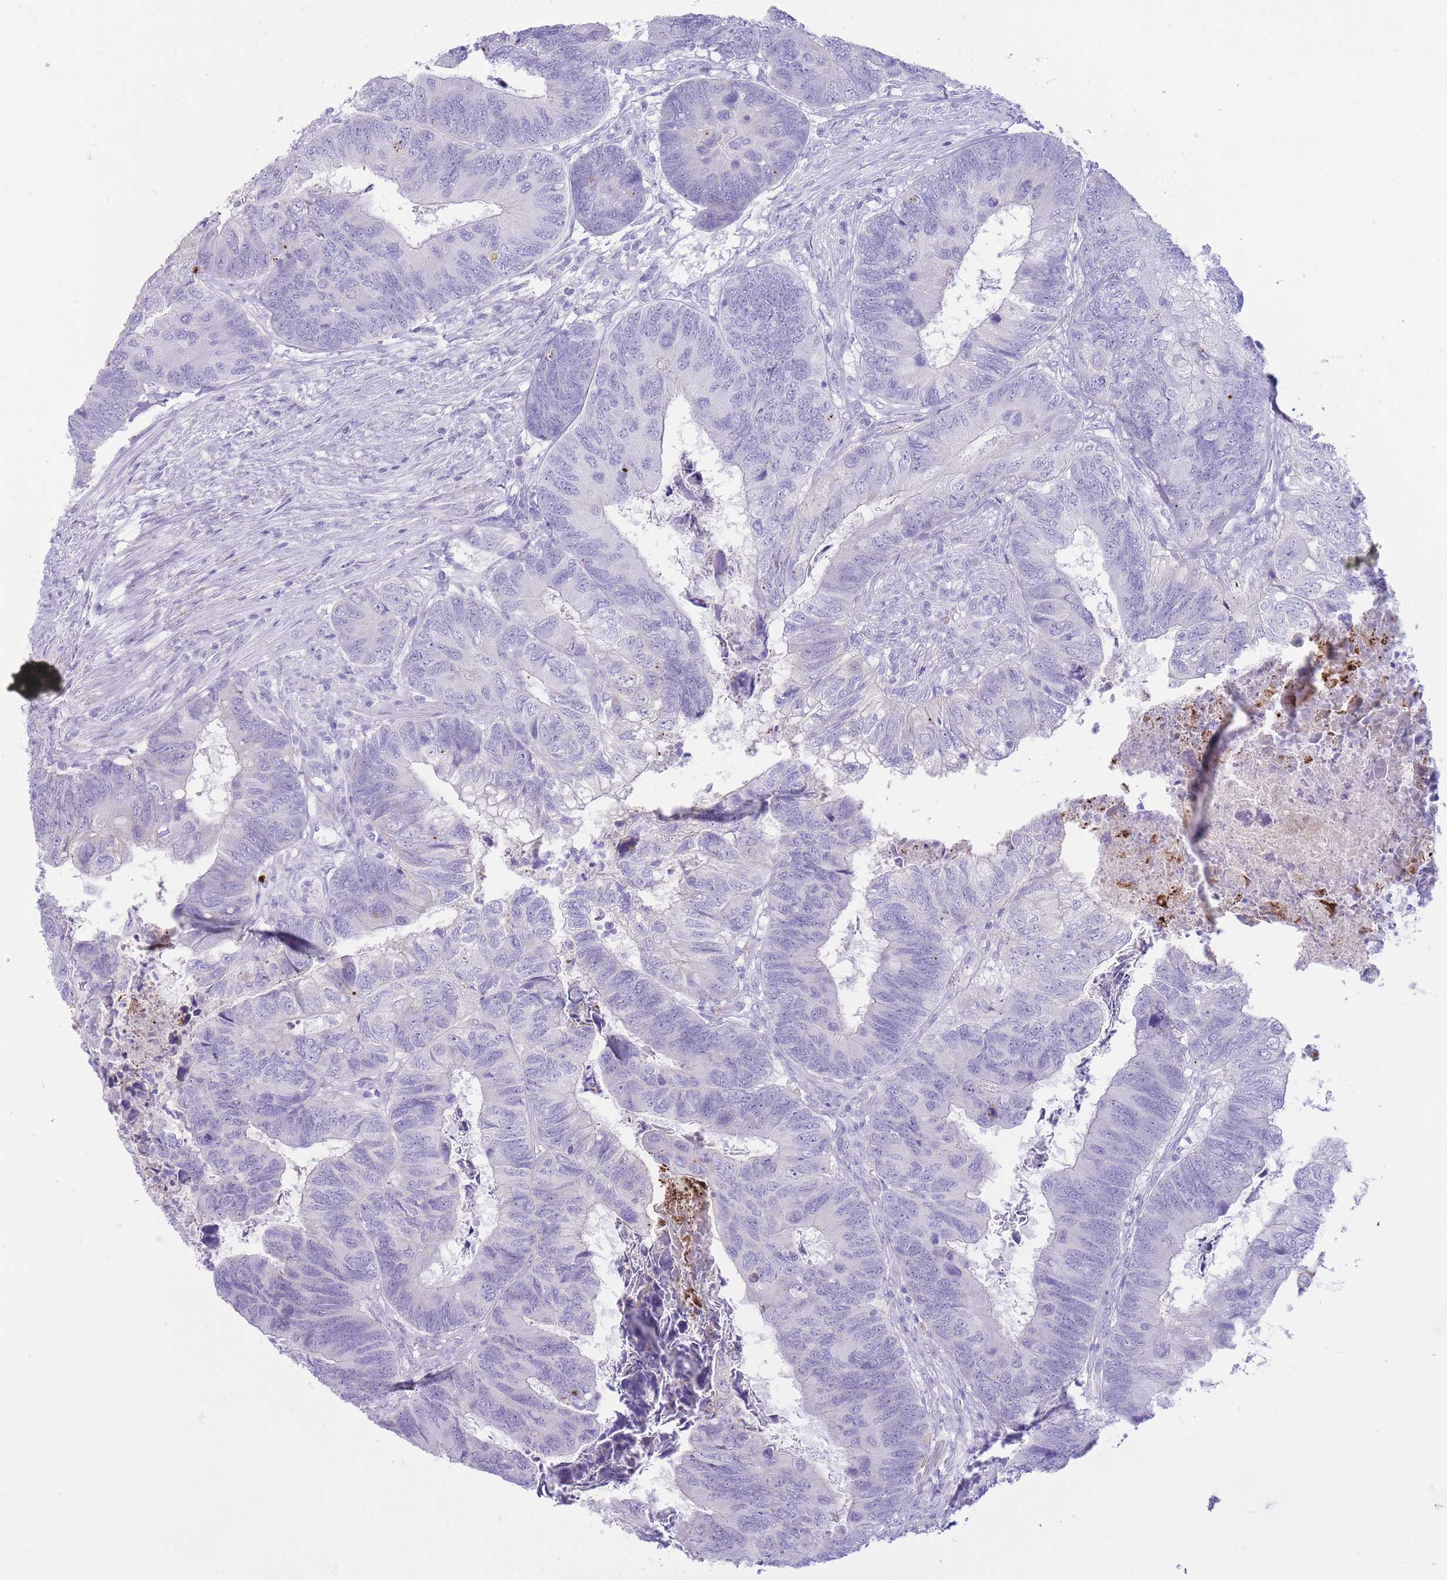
{"staining": {"intensity": "negative", "quantity": "none", "location": "none"}, "tissue": "colorectal cancer", "cell_type": "Tumor cells", "image_type": "cancer", "snomed": [{"axis": "morphology", "description": "Adenocarcinoma, NOS"}, {"axis": "topography", "description": "Colon"}], "caption": "Tumor cells are negative for brown protein staining in colorectal cancer (adenocarcinoma).", "gene": "VWA8", "patient": {"sex": "female", "age": 67}}